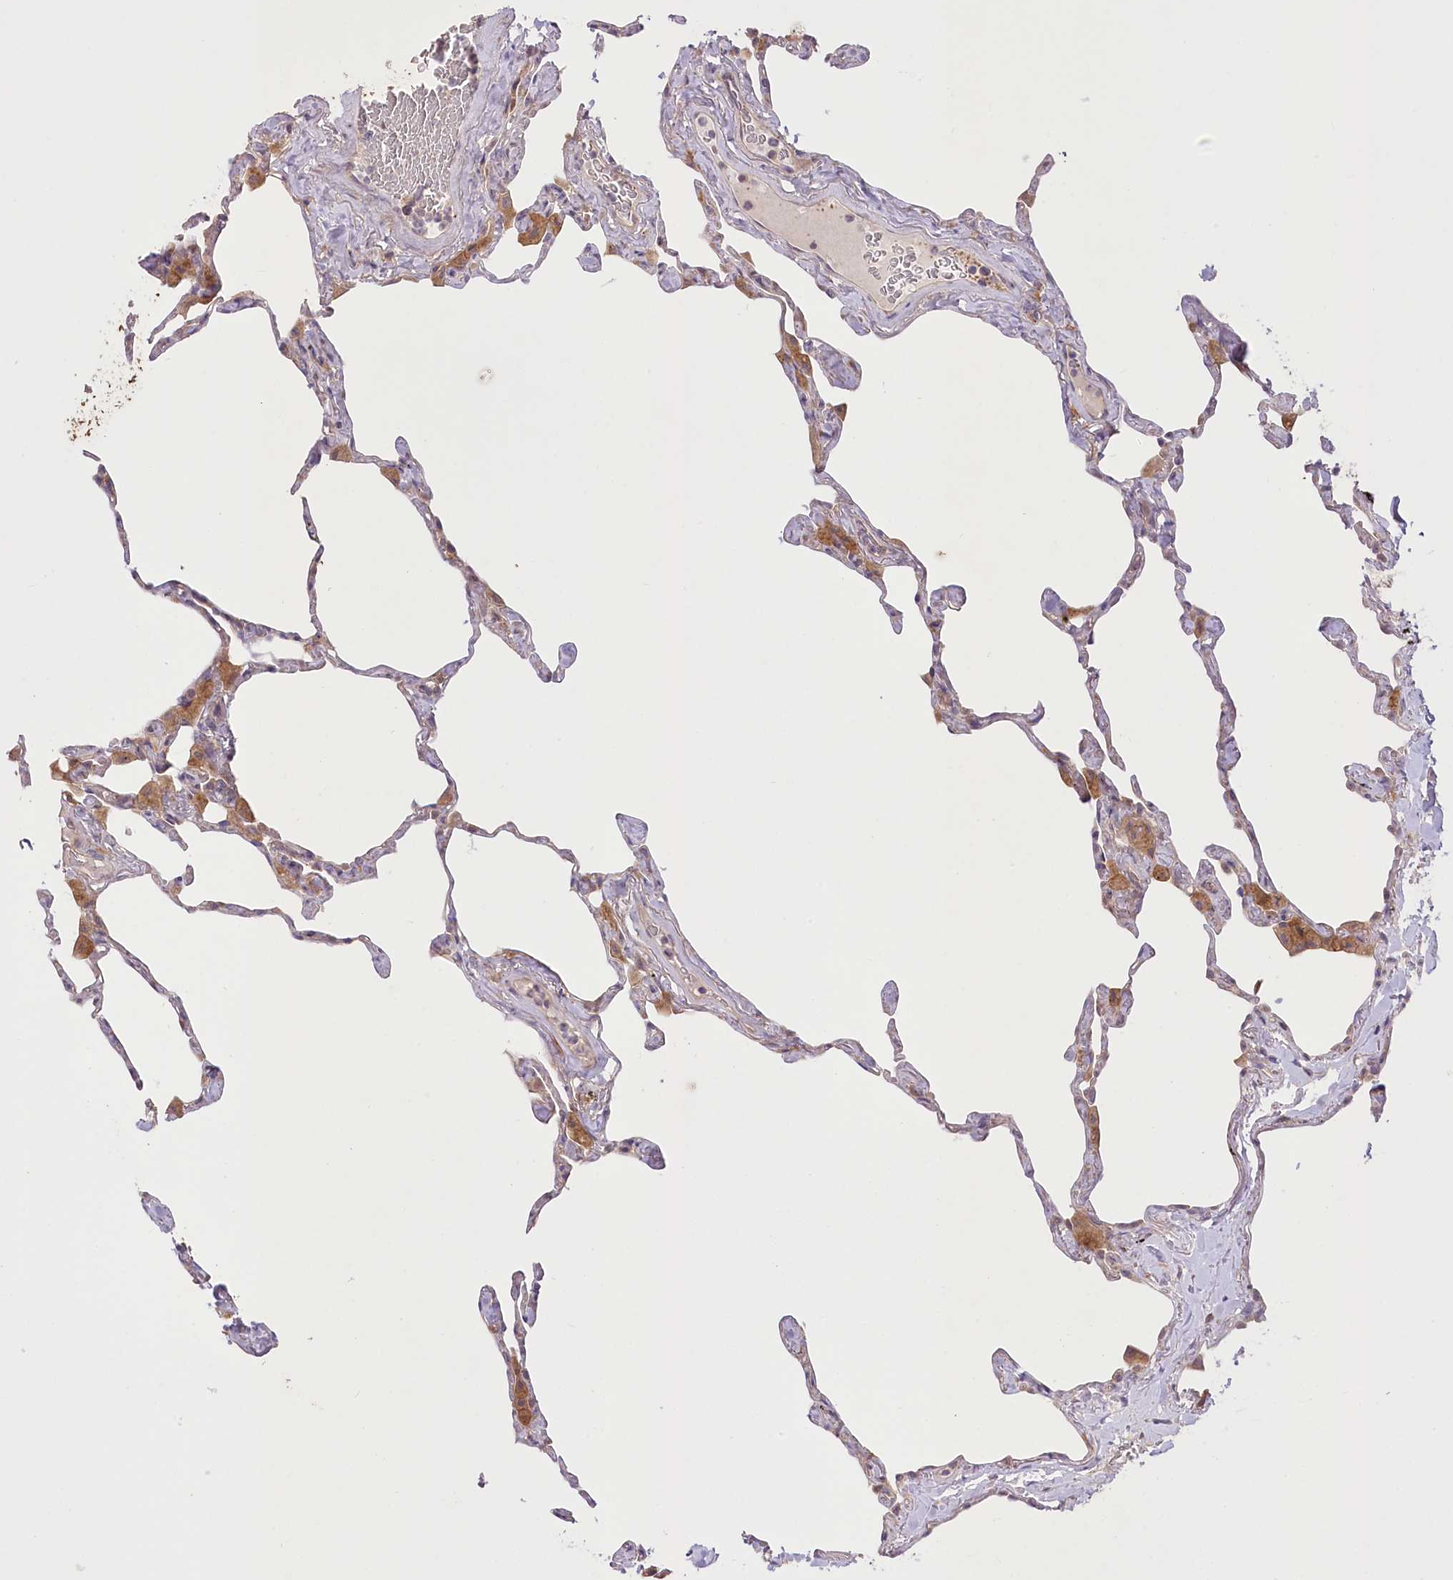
{"staining": {"intensity": "negative", "quantity": "none", "location": "none"}, "tissue": "lung", "cell_type": "Alveolar cells", "image_type": "normal", "snomed": [{"axis": "morphology", "description": "Normal tissue, NOS"}, {"axis": "topography", "description": "Lung"}], "caption": "This is an IHC photomicrograph of benign human lung. There is no positivity in alveolar cells.", "gene": "TRUB1", "patient": {"sex": "male", "age": 65}}